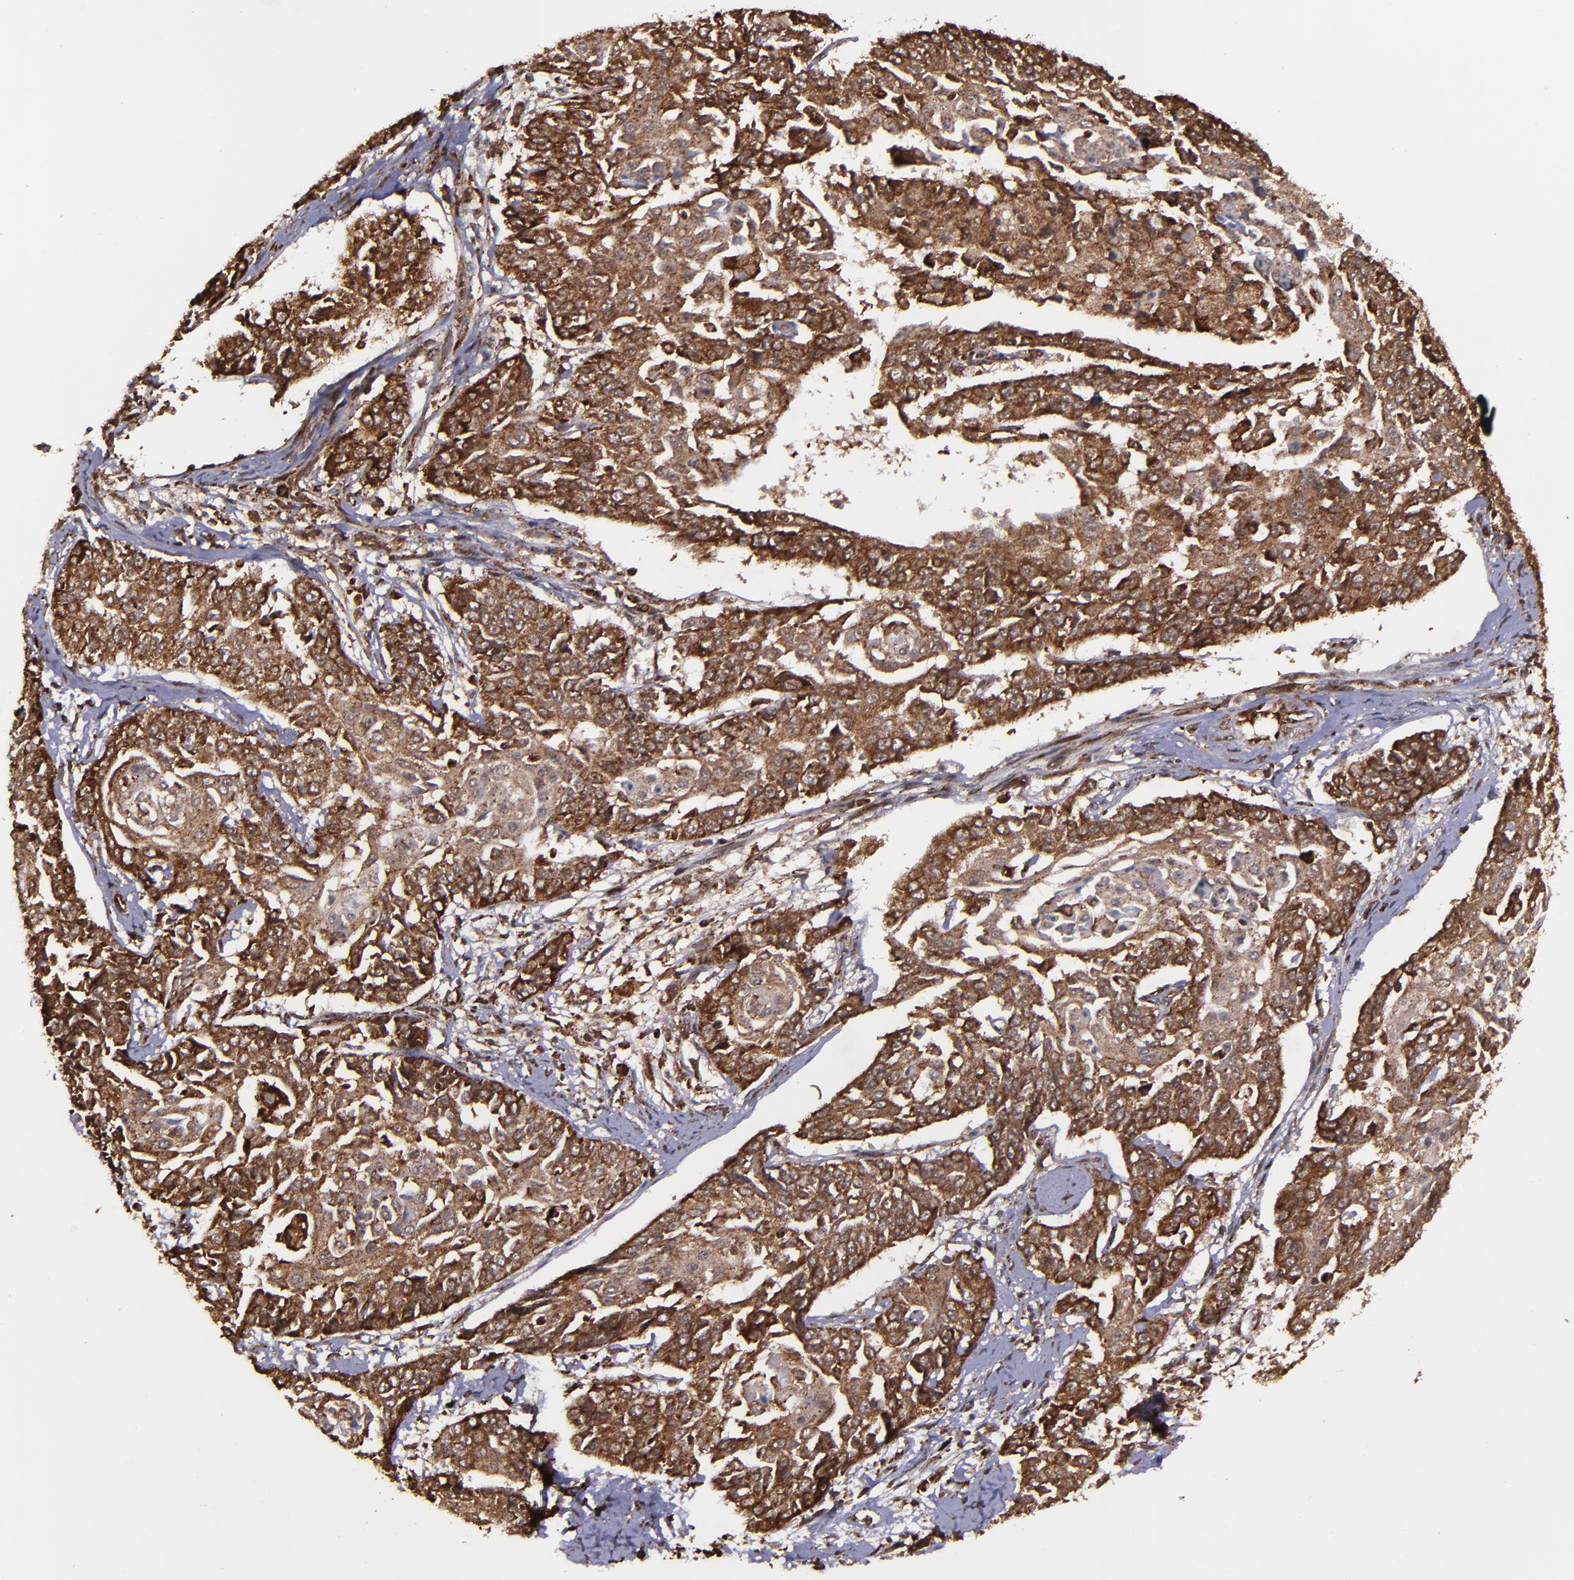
{"staining": {"intensity": "strong", "quantity": ">75%", "location": "cytoplasmic/membranous,nuclear"}, "tissue": "cervical cancer", "cell_type": "Tumor cells", "image_type": "cancer", "snomed": [{"axis": "morphology", "description": "Squamous cell carcinoma, NOS"}, {"axis": "topography", "description": "Cervix"}], "caption": "Immunohistochemistry staining of cervical cancer, which shows high levels of strong cytoplasmic/membranous and nuclear staining in approximately >75% of tumor cells indicating strong cytoplasmic/membranous and nuclear protein positivity. The staining was performed using DAB (3,3'-diaminobenzidine) (brown) for protein detection and nuclei were counterstained in hematoxylin (blue).", "gene": "EIF4ENIF1", "patient": {"sex": "female", "age": 64}}